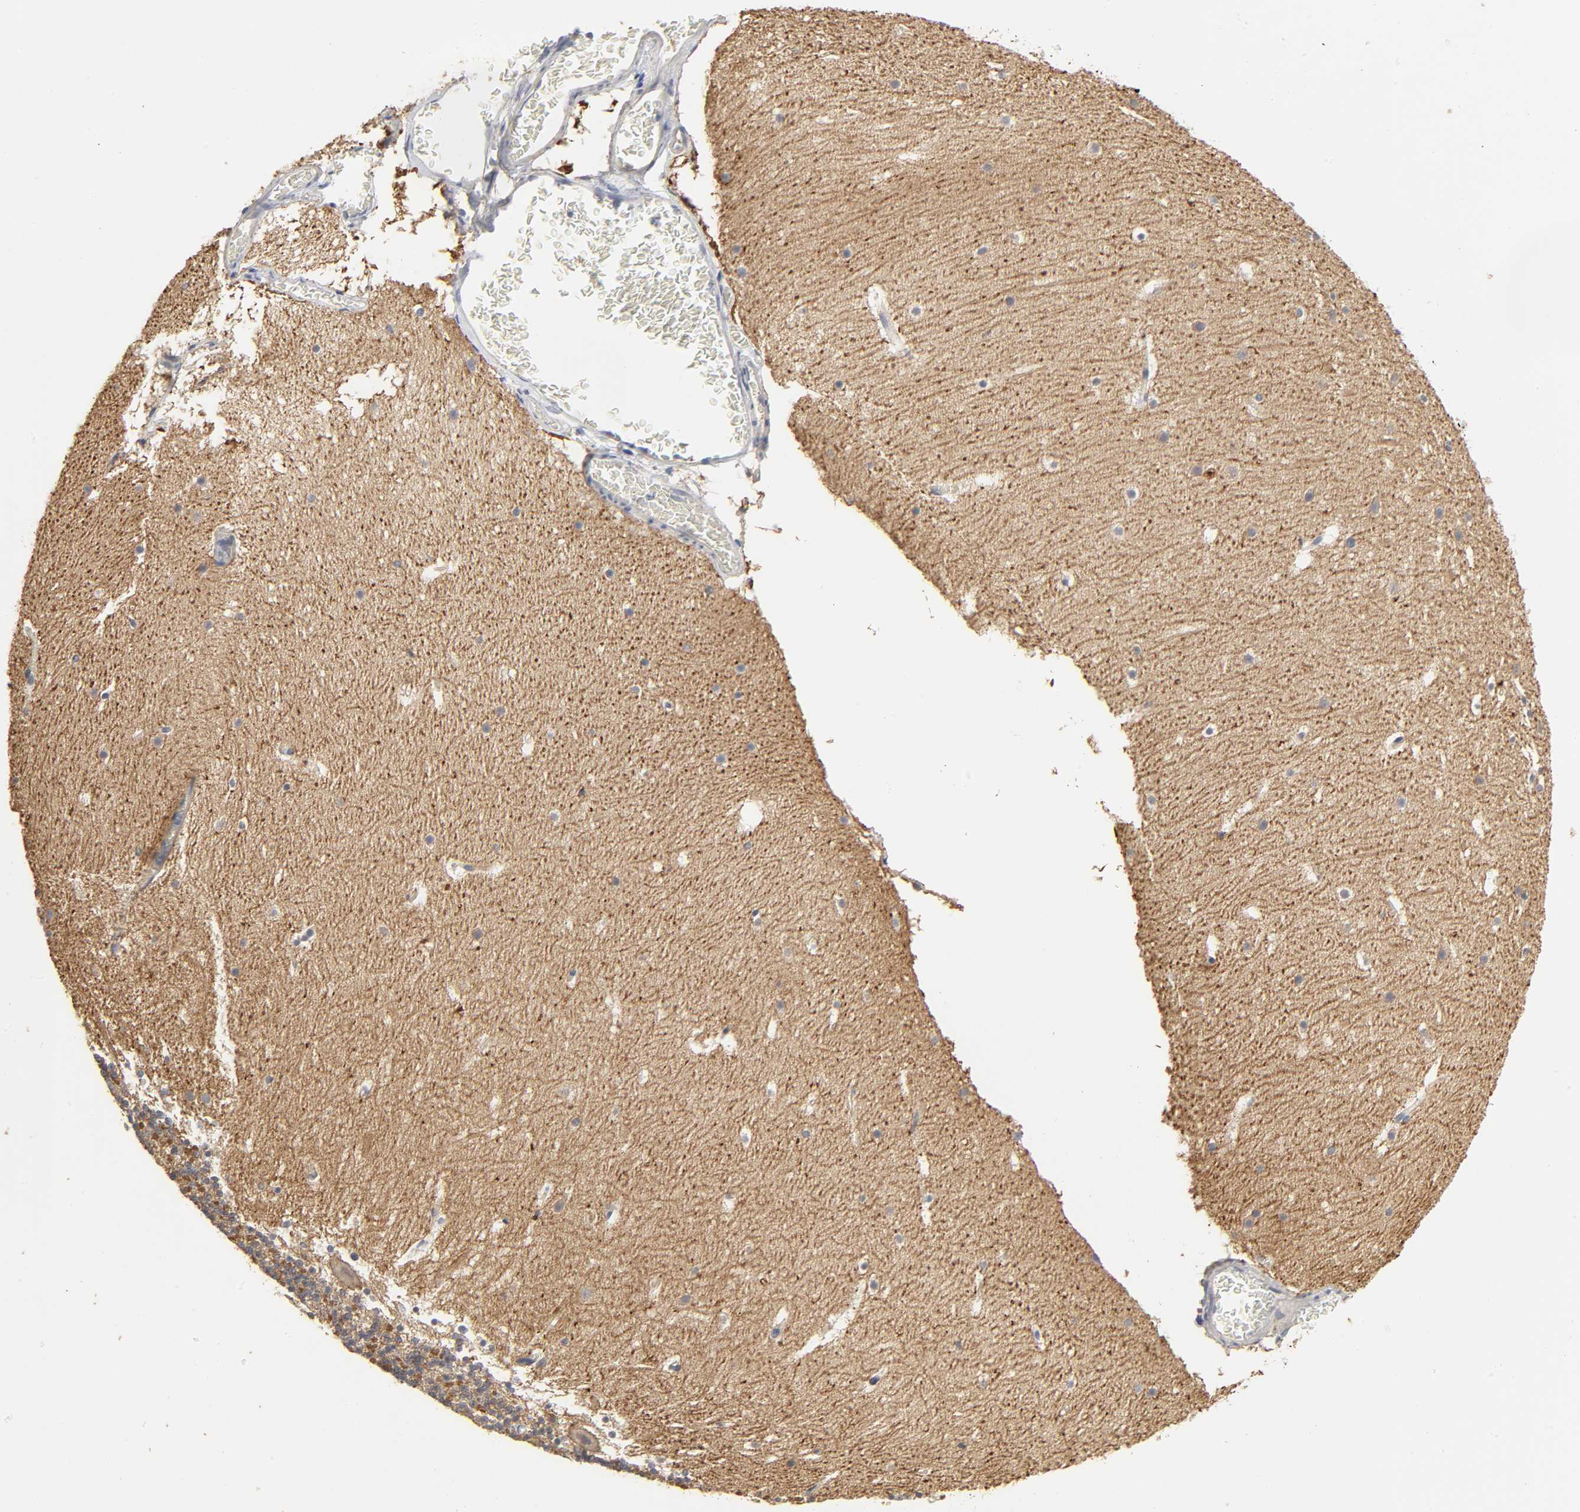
{"staining": {"intensity": "moderate", "quantity": "25%-75%", "location": "cytoplasmic/membranous"}, "tissue": "cerebellum", "cell_type": "Cells in granular layer", "image_type": "normal", "snomed": [{"axis": "morphology", "description": "Normal tissue, NOS"}, {"axis": "topography", "description": "Cerebellum"}], "caption": "Benign cerebellum shows moderate cytoplasmic/membranous positivity in about 25%-75% of cells in granular layer, visualized by immunohistochemistry.", "gene": "SLC10A2", "patient": {"sex": "male", "age": 45}}